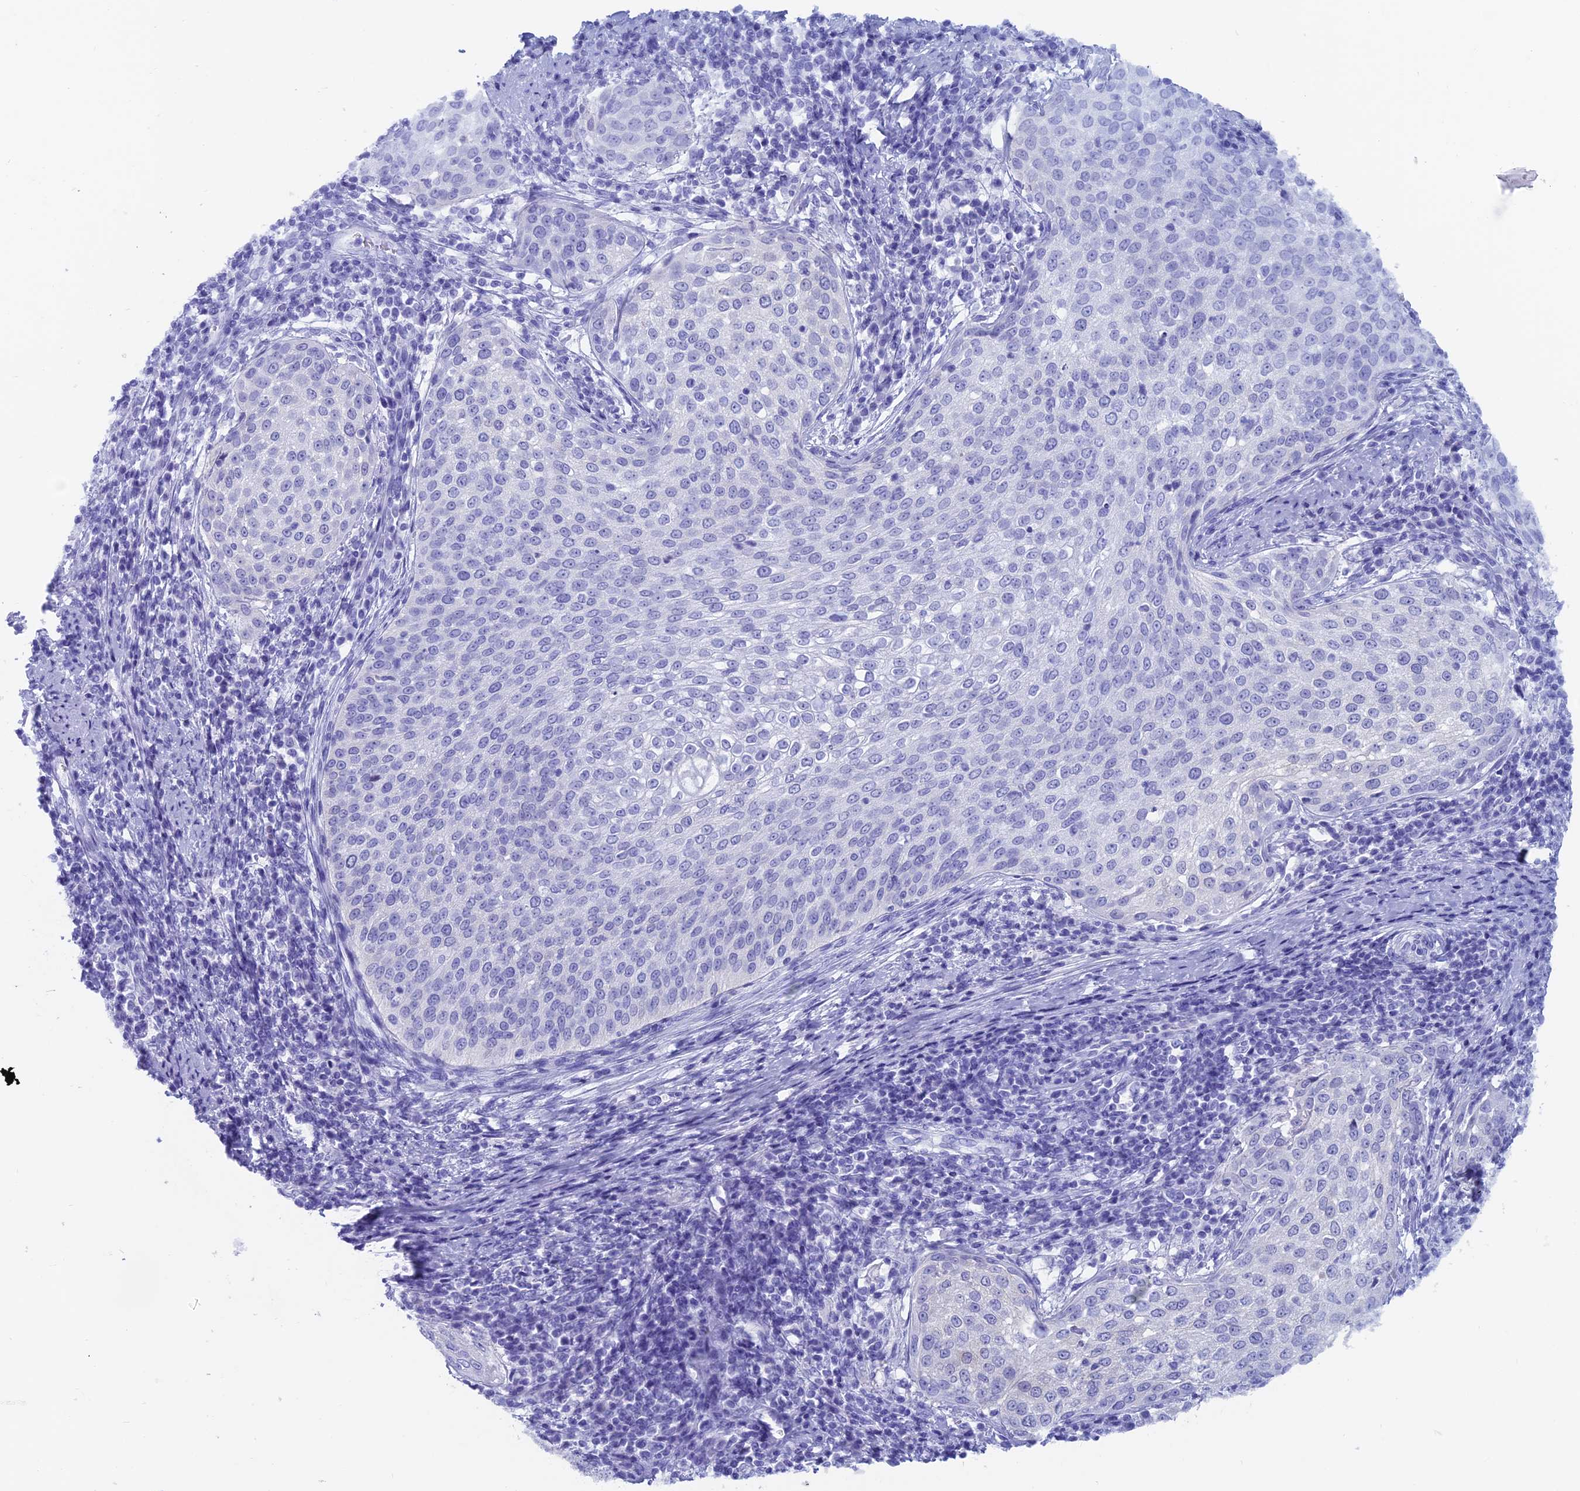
{"staining": {"intensity": "negative", "quantity": "none", "location": "none"}, "tissue": "cervical cancer", "cell_type": "Tumor cells", "image_type": "cancer", "snomed": [{"axis": "morphology", "description": "Squamous cell carcinoma, NOS"}, {"axis": "topography", "description": "Cervix"}], "caption": "IHC image of neoplastic tissue: human squamous cell carcinoma (cervical) stained with DAB (3,3'-diaminobenzidine) exhibits no significant protein positivity in tumor cells.", "gene": "CAPS", "patient": {"sex": "female", "age": 57}}